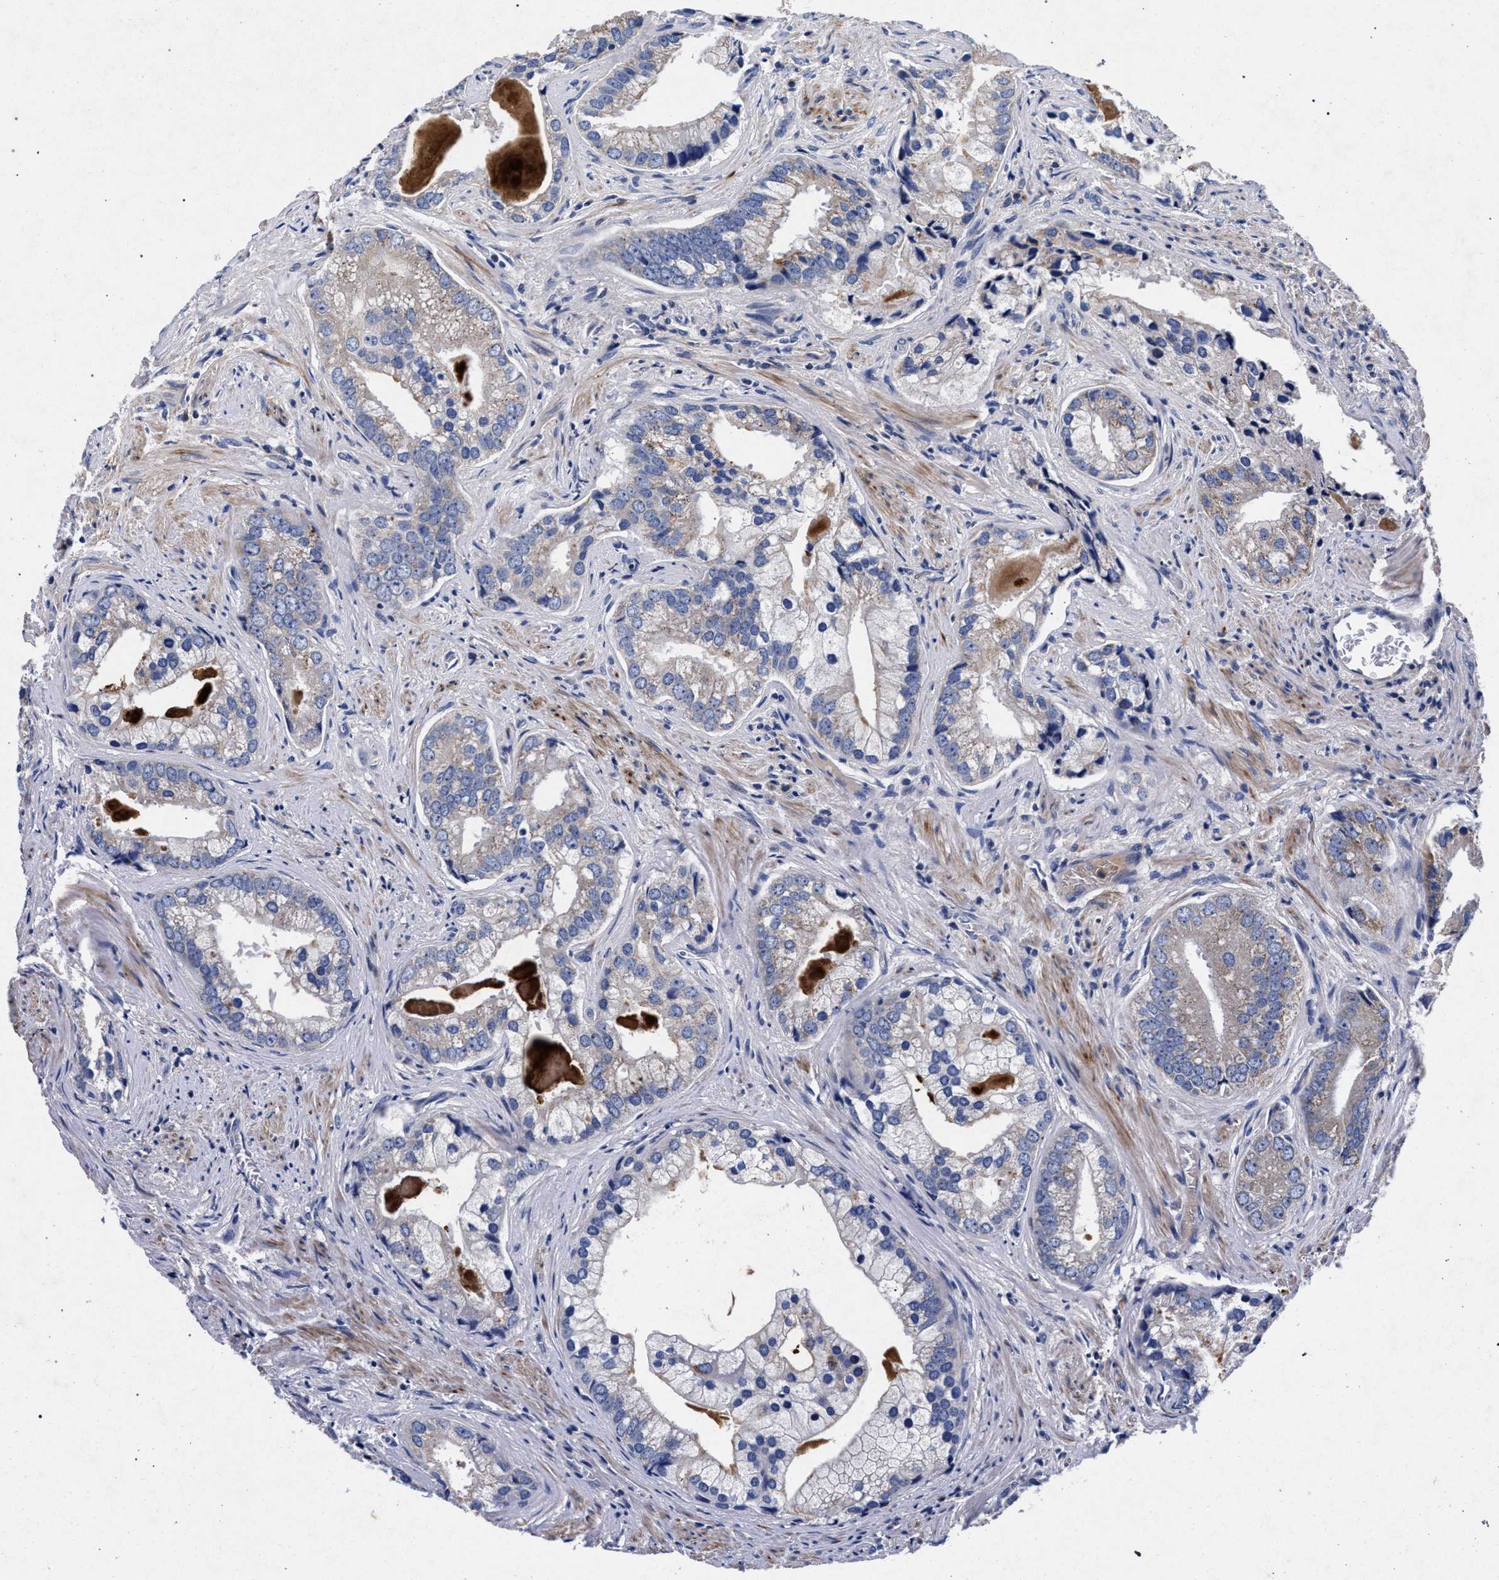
{"staining": {"intensity": "weak", "quantity": "<25%", "location": "cytoplasmic/membranous"}, "tissue": "prostate cancer", "cell_type": "Tumor cells", "image_type": "cancer", "snomed": [{"axis": "morphology", "description": "Adenocarcinoma, Low grade"}, {"axis": "topography", "description": "Prostate"}], "caption": "The micrograph shows no significant expression in tumor cells of adenocarcinoma (low-grade) (prostate). Brightfield microscopy of IHC stained with DAB (brown) and hematoxylin (blue), captured at high magnification.", "gene": "HSD17B14", "patient": {"sex": "male", "age": 71}}